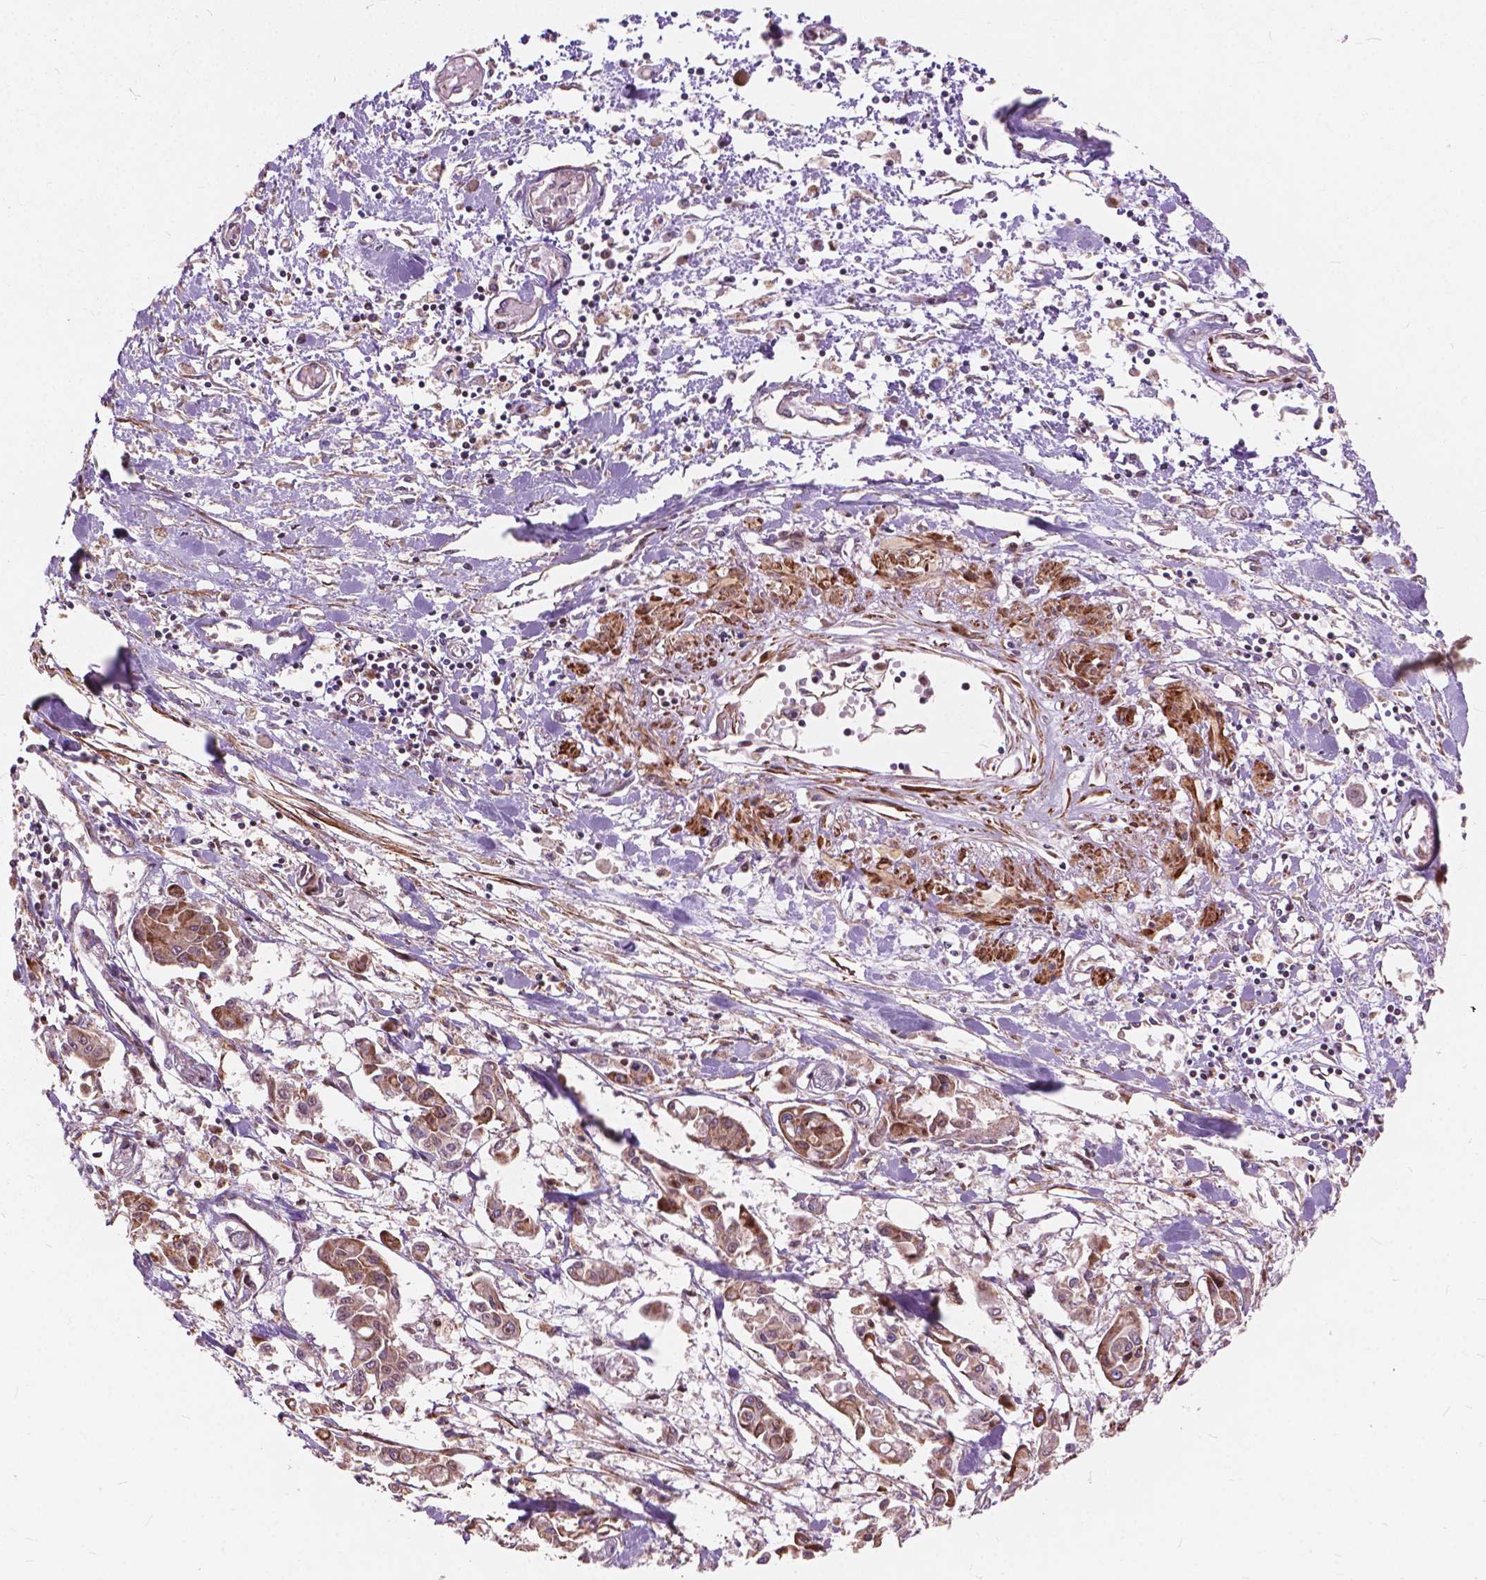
{"staining": {"intensity": "moderate", "quantity": "25%-75%", "location": "cytoplasmic/membranous"}, "tissue": "pancreatic cancer", "cell_type": "Tumor cells", "image_type": "cancer", "snomed": [{"axis": "morphology", "description": "Adenocarcinoma, NOS"}, {"axis": "topography", "description": "Pancreas"}], "caption": "Immunohistochemistry photomicrograph of human pancreatic cancer stained for a protein (brown), which exhibits medium levels of moderate cytoplasmic/membranous expression in about 25%-75% of tumor cells.", "gene": "MORN1", "patient": {"sex": "male", "age": 61}}